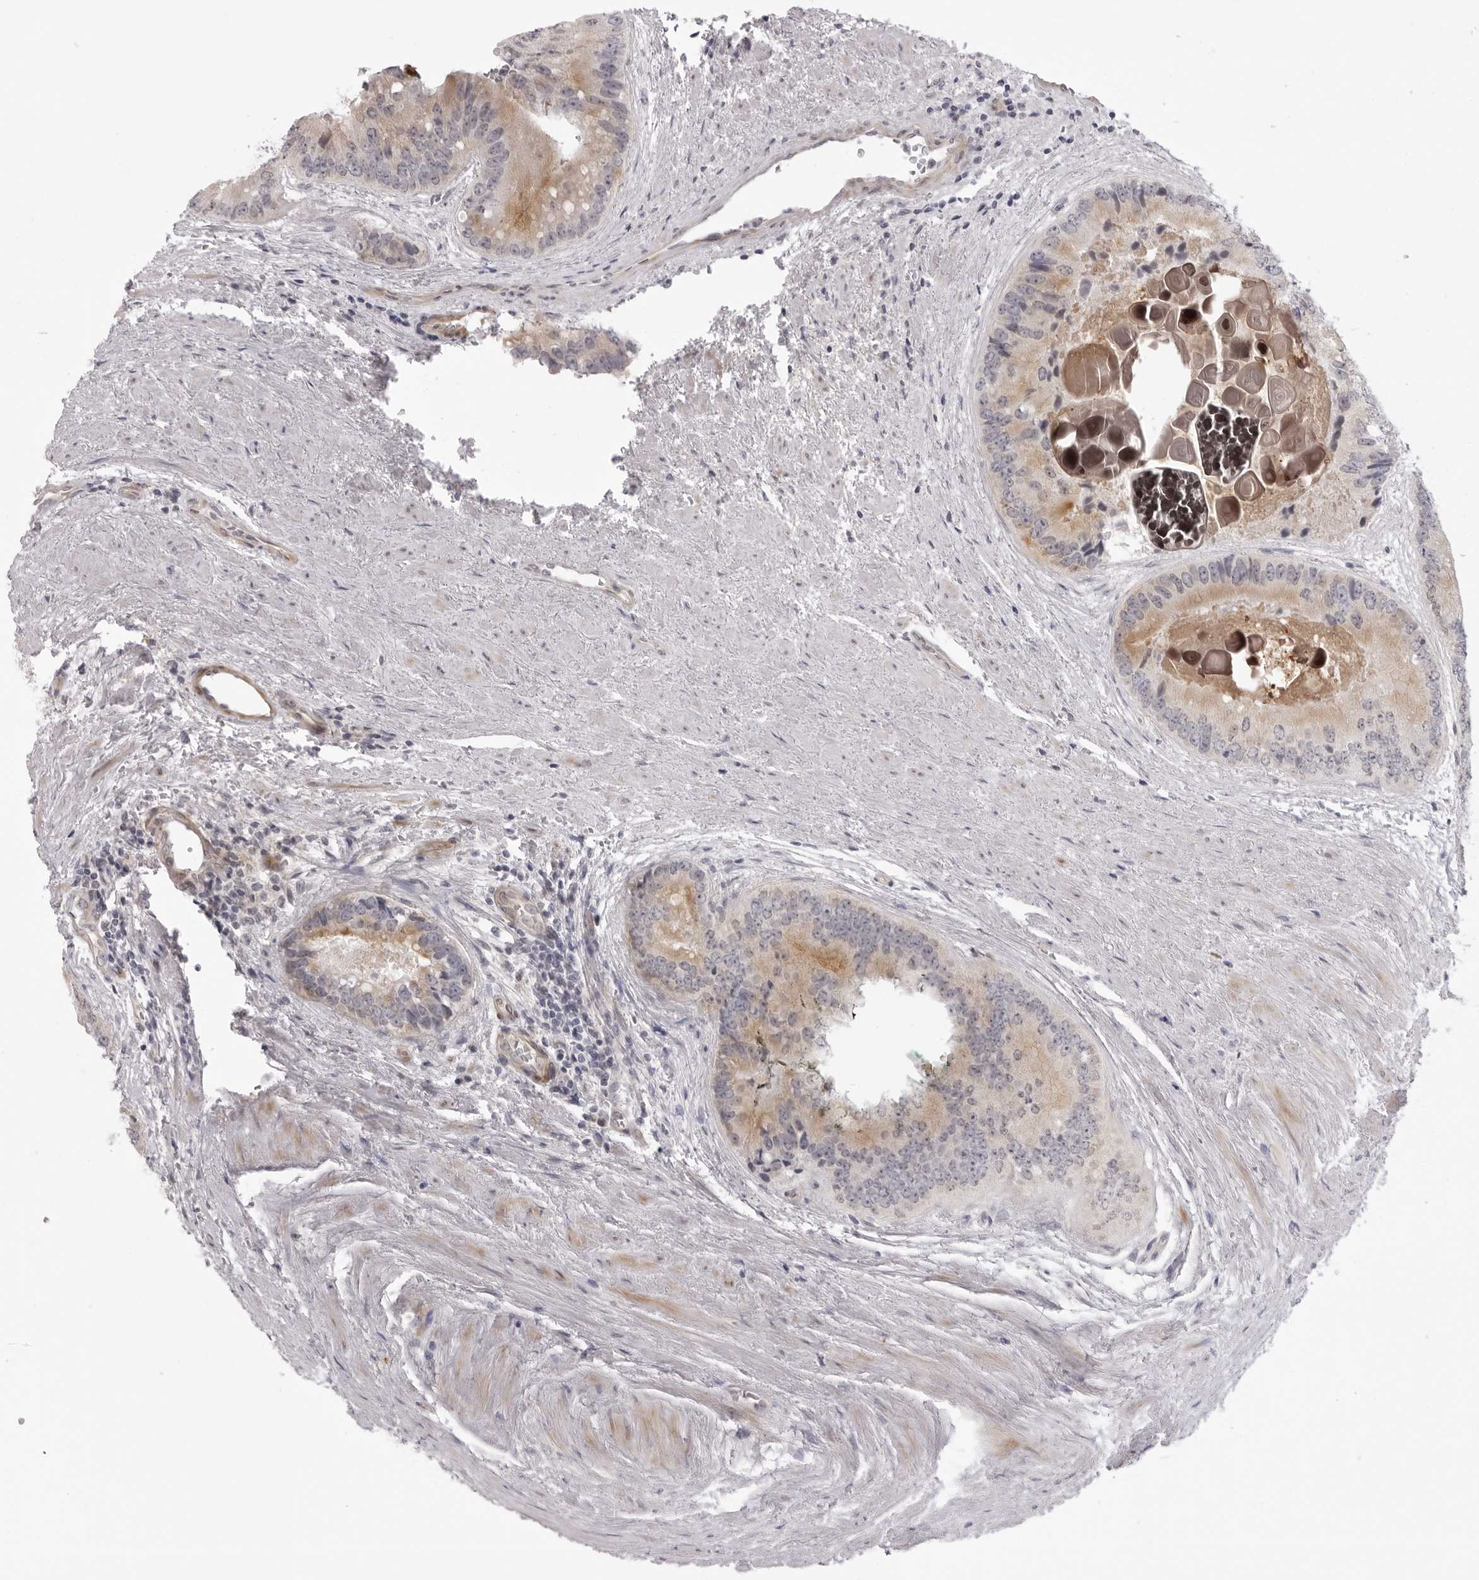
{"staining": {"intensity": "weak", "quantity": ">75%", "location": "cytoplasmic/membranous"}, "tissue": "prostate cancer", "cell_type": "Tumor cells", "image_type": "cancer", "snomed": [{"axis": "morphology", "description": "Adenocarcinoma, High grade"}, {"axis": "topography", "description": "Prostate"}], "caption": "A micrograph showing weak cytoplasmic/membranous positivity in about >75% of tumor cells in adenocarcinoma (high-grade) (prostate), as visualized by brown immunohistochemical staining.", "gene": "SUGCT", "patient": {"sex": "male", "age": 70}}